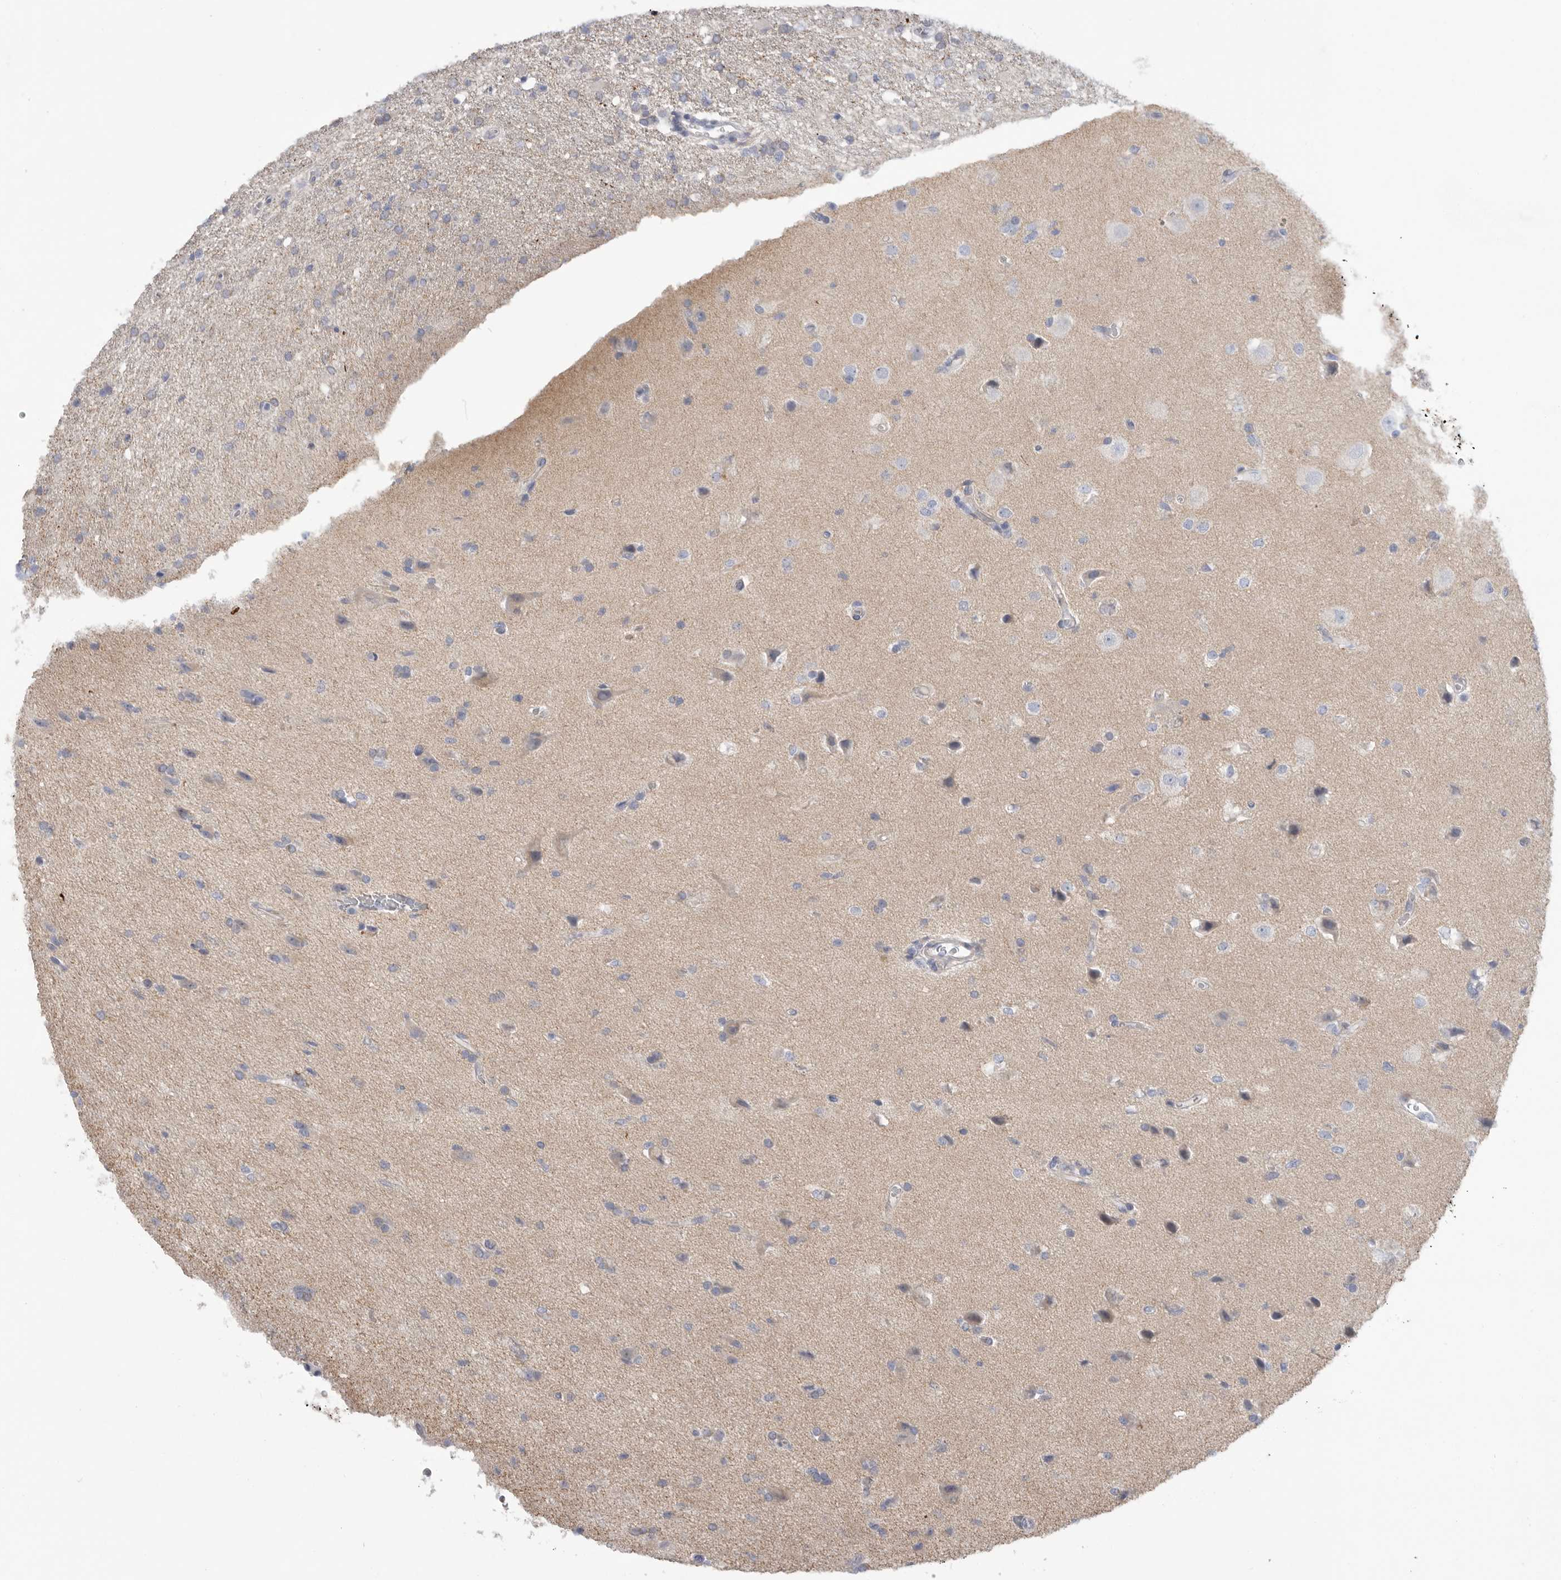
{"staining": {"intensity": "negative", "quantity": "none", "location": "none"}, "tissue": "glioma", "cell_type": "Tumor cells", "image_type": "cancer", "snomed": [{"axis": "morphology", "description": "Glioma, malignant, High grade"}, {"axis": "topography", "description": "Brain"}], "caption": "There is no significant staining in tumor cells of glioma. (Stains: DAB immunohistochemistry with hematoxylin counter stain, Microscopy: brightfield microscopy at high magnification).", "gene": "MTFR1L", "patient": {"sex": "female", "age": 57}}